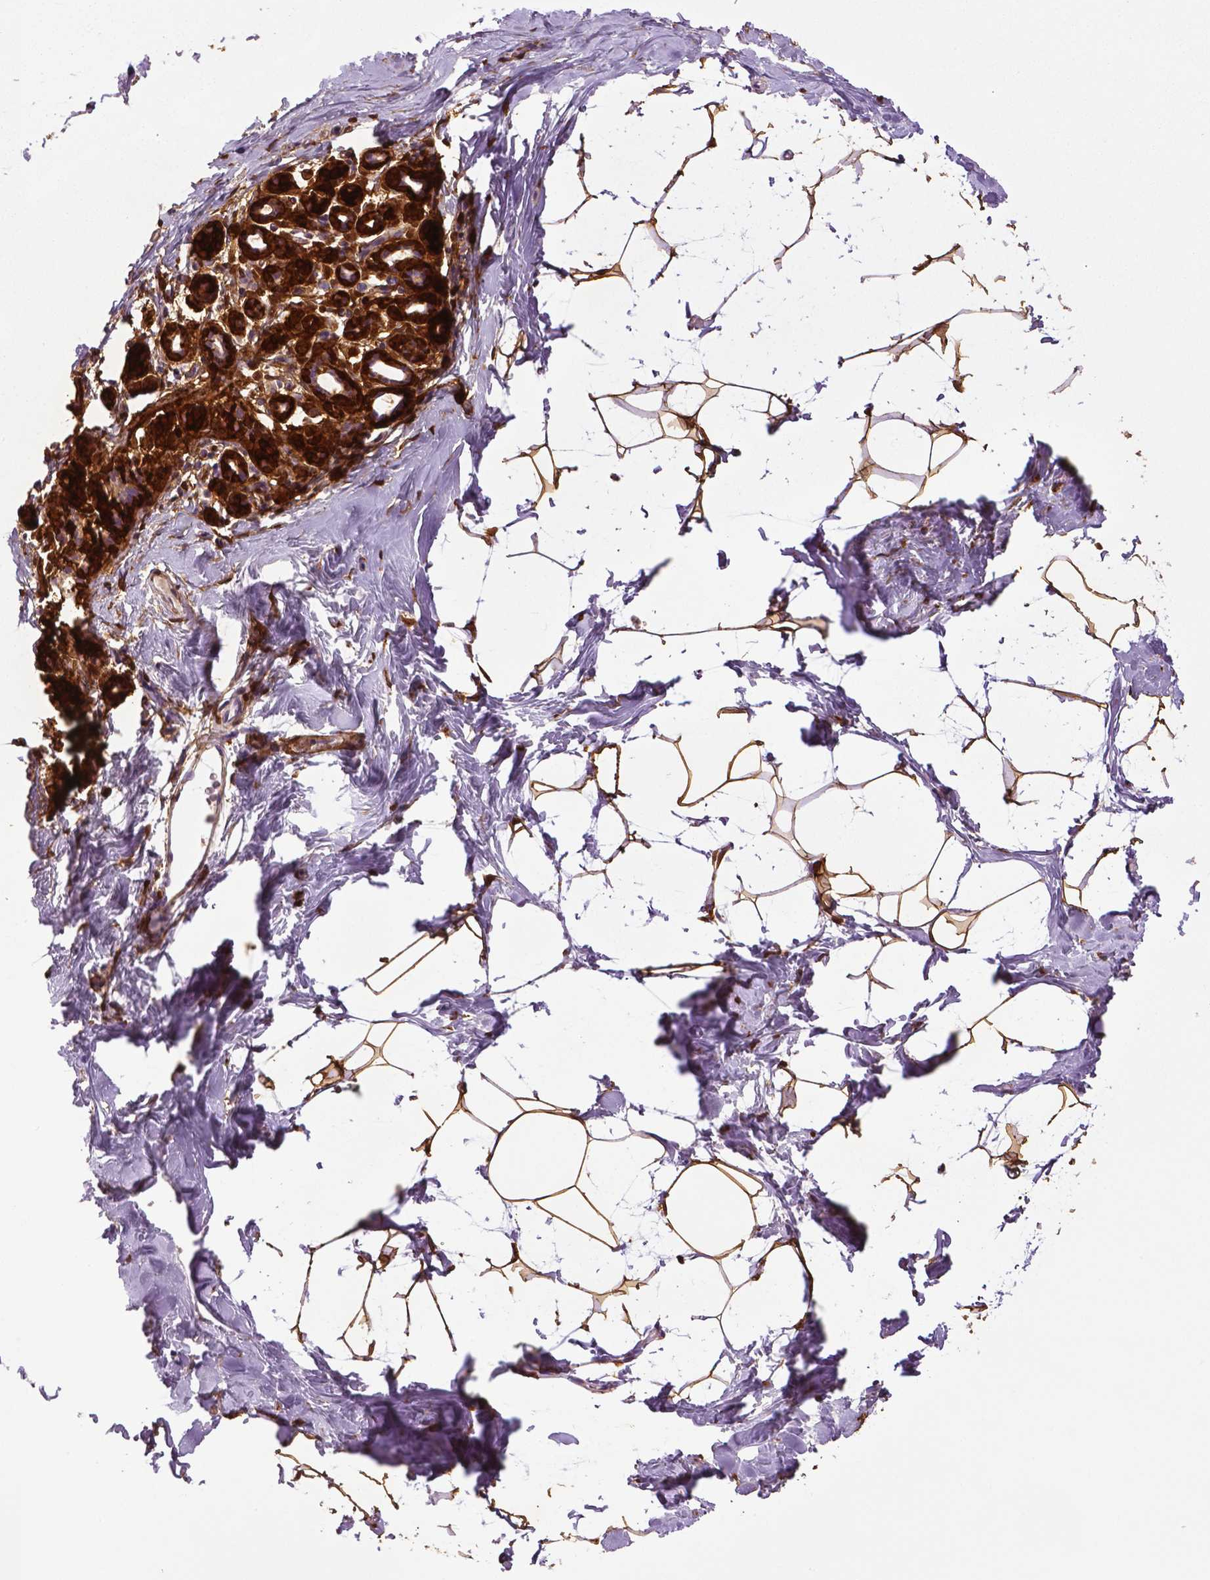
{"staining": {"intensity": "moderate", "quantity": ">75%", "location": "cytoplasmic/membranous"}, "tissue": "breast", "cell_type": "Adipocytes", "image_type": "normal", "snomed": [{"axis": "morphology", "description": "Normal tissue, NOS"}, {"axis": "topography", "description": "Breast"}], "caption": "IHC staining of unremarkable breast, which demonstrates medium levels of moderate cytoplasmic/membranous positivity in about >75% of adipocytes indicating moderate cytoplasmic/membranous protein positivity. The staining was performed using DAB (brown) for protein detection and nuclei were counterstained in hematoxylin (blue).", "gene": "PHGDH", "patient": {"sex": "female", "age": 32}}